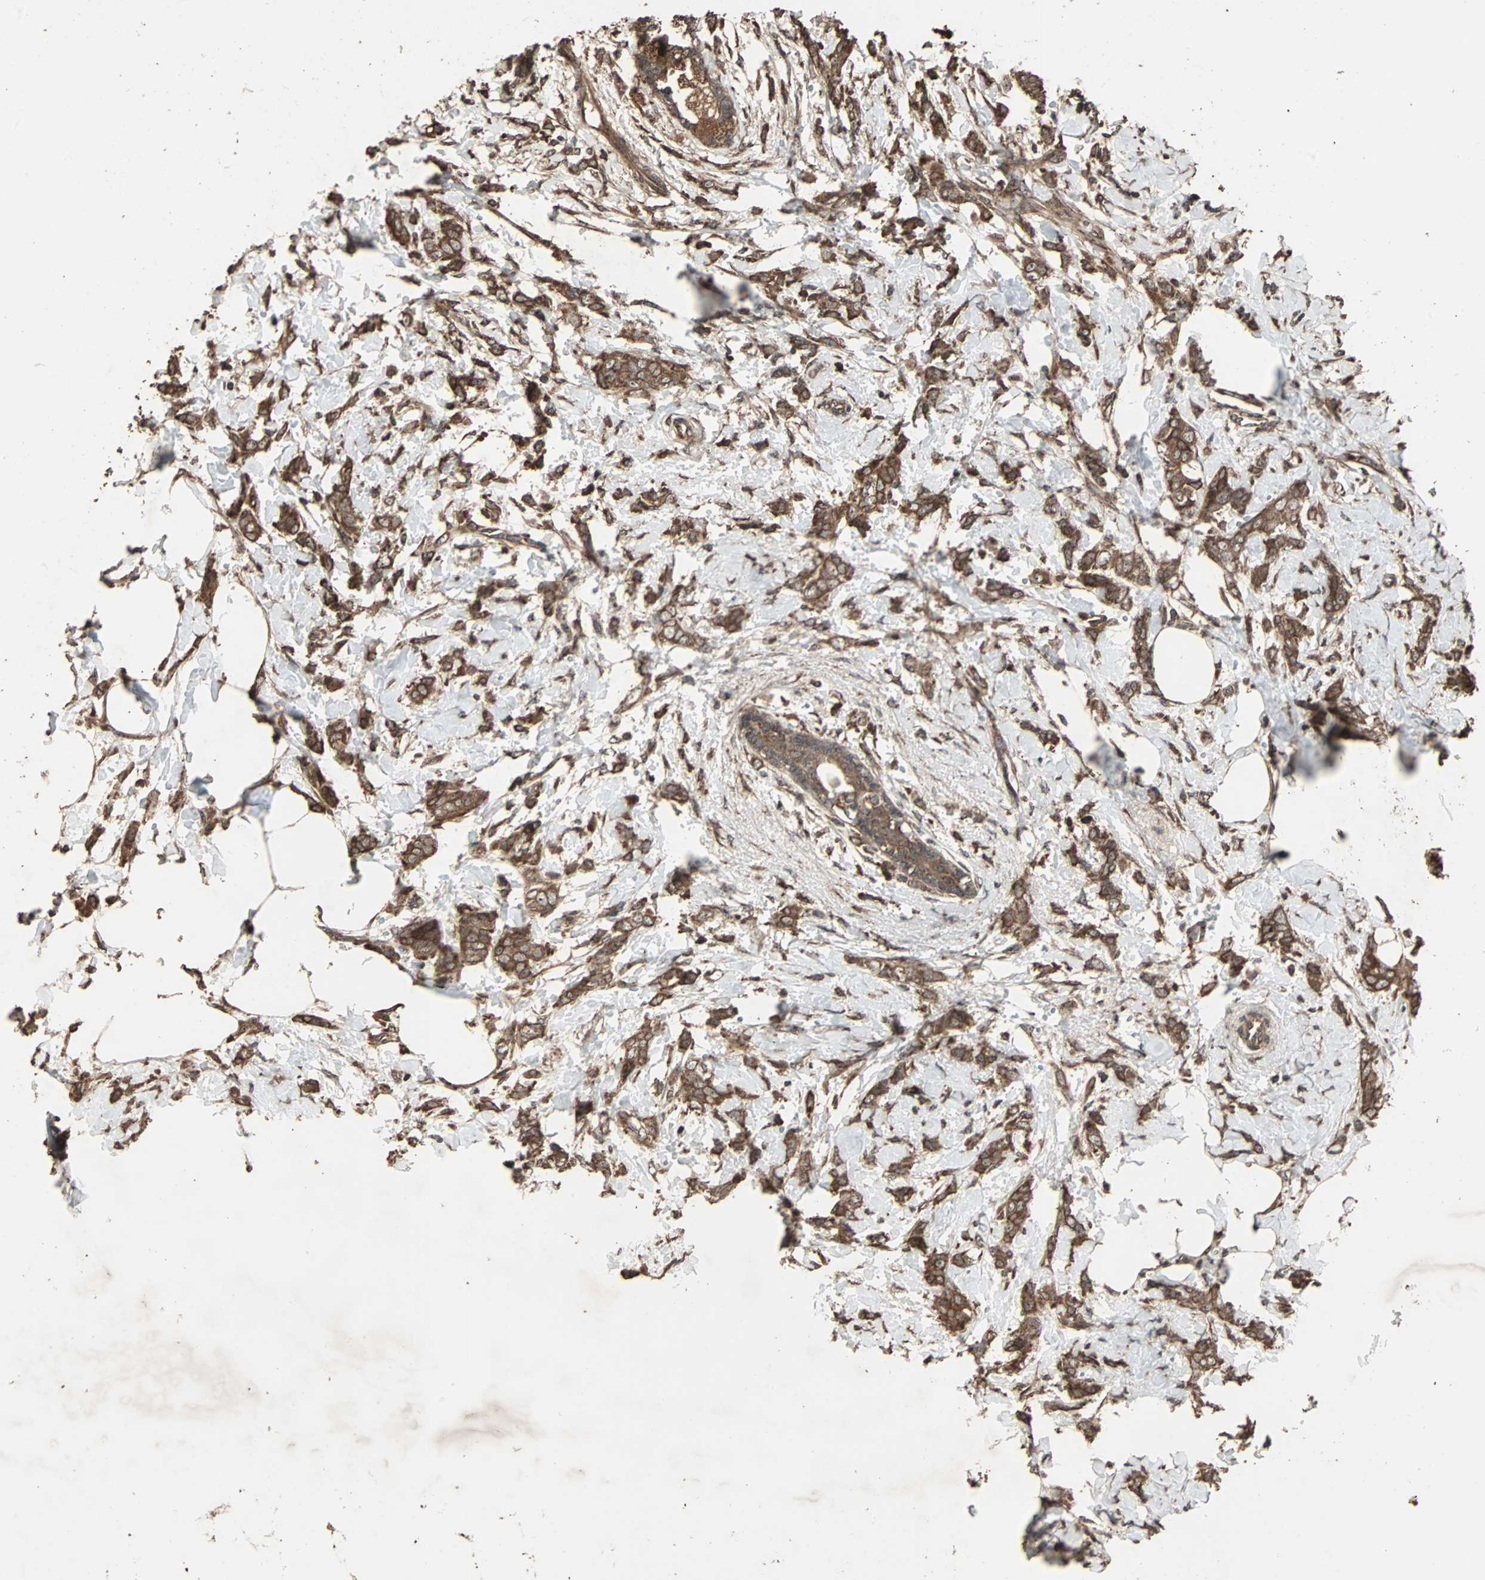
{"staining": {"intensity": "strong", "quantity": ">75%", "location": "cytoplasmic/membranous"}, "tissue": "breast cancer", "cell_type": "Tumor cells", "image_type": "cancer", "snomed": [{"axis": "morphology", "description": "Lobular carcinoma, in situ"}, {"axis": "morphology", "description": "Lobular carcinoma"}, {"axis": "topography", "description": "Breast"}], "caption": "Protein staining demonstrates strong cytoplasmic/membranous staining in about >75% of tumor cells in breast cancer (lobular carcinoma).", "gene": "LAMTOR5", "patient": {"sex": "female", "age": 41}}